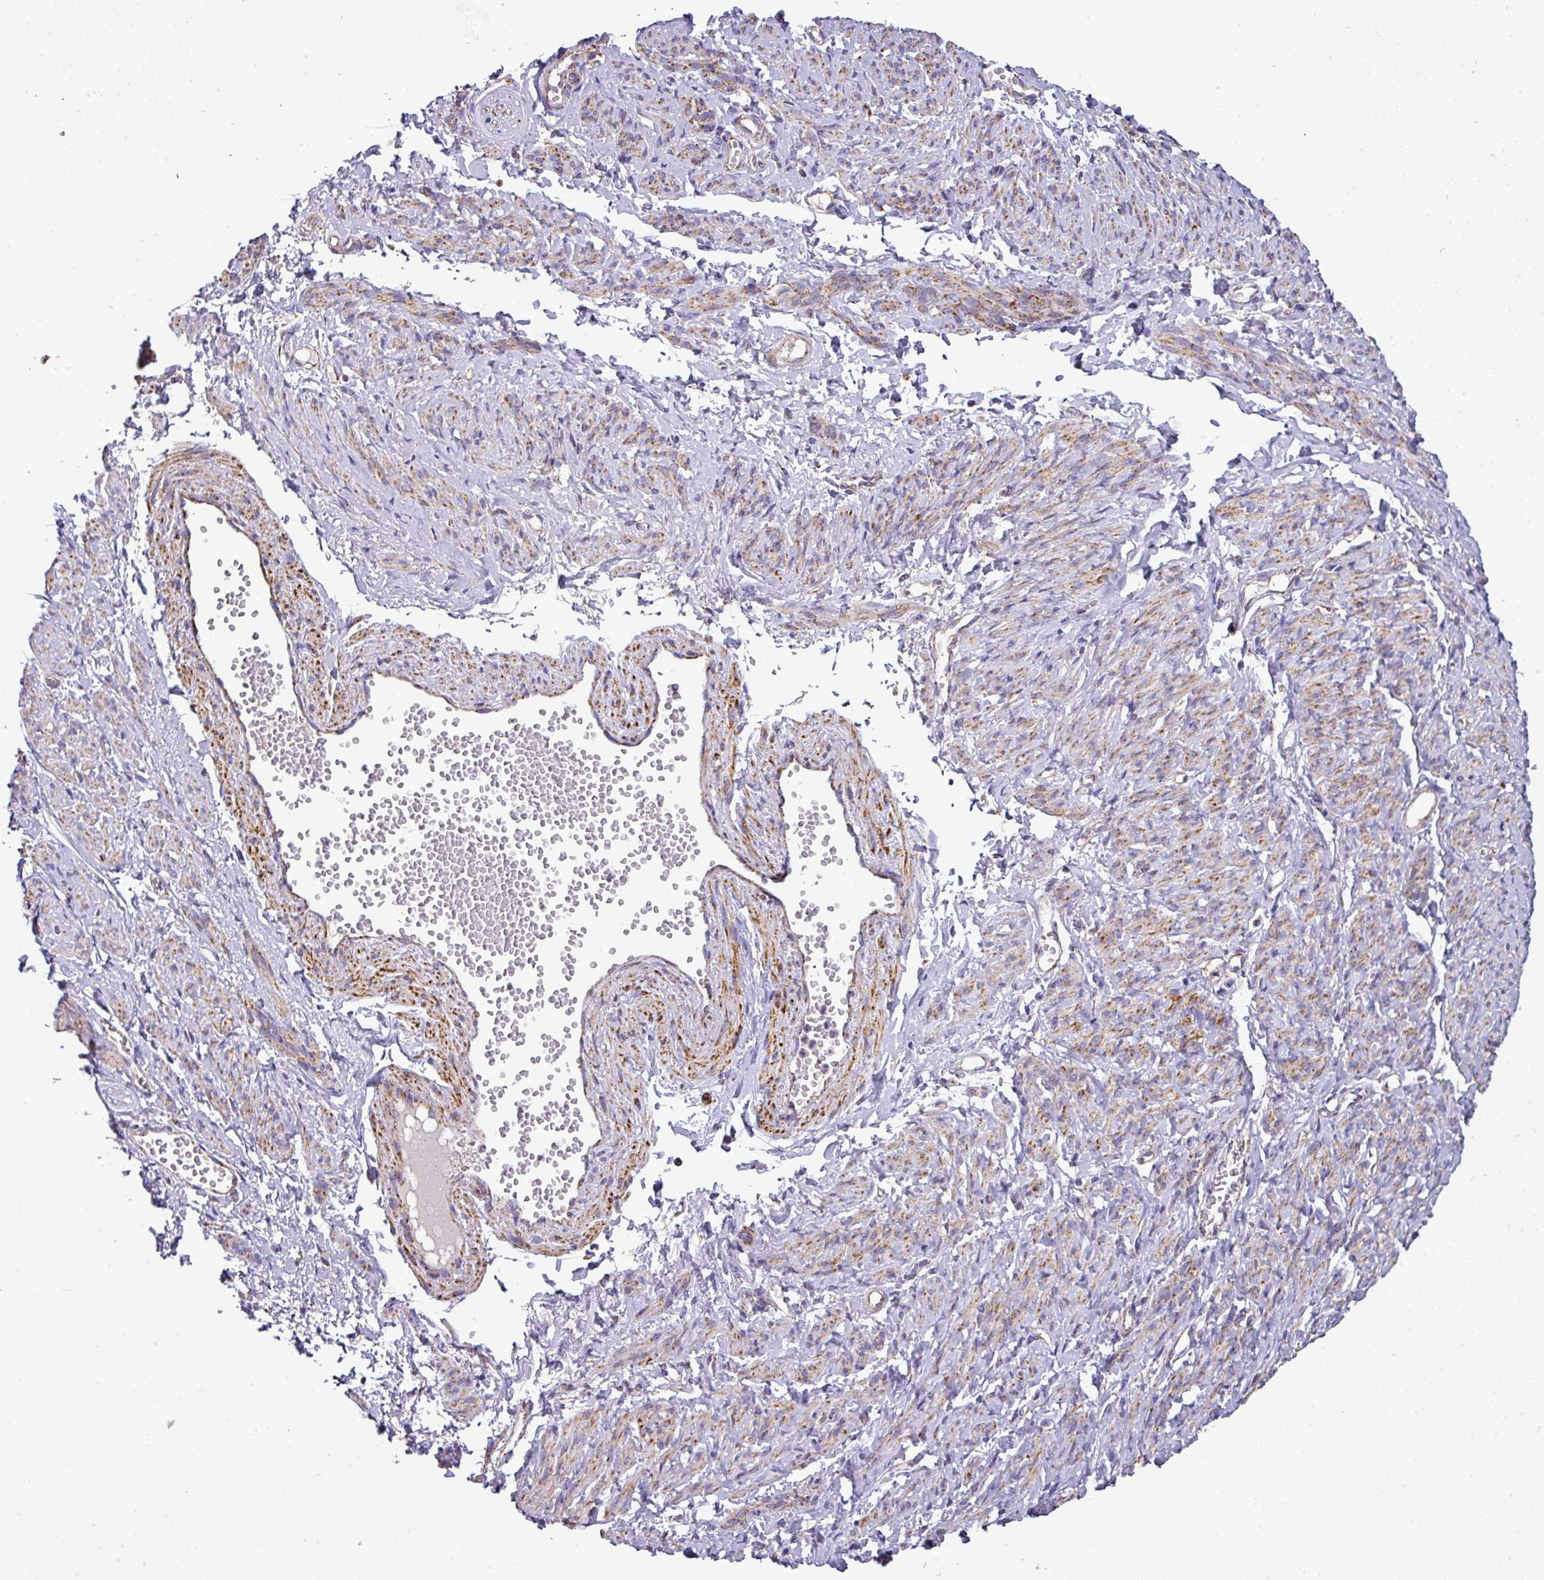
{"staining": {"intensity": "moderate", "quantity": "25%-75%", "location": "cytoplasmic/membranous"}, "tissue": "smooth muscle", "cell_type": "Smooth muscle cells", "image_type": "normal", "snomed": [{"axis": "morphology", "description": "Normal tissue, NOS"}, {"axis": "topography", "description": "Smooth muscle"}], "caption": "High-power microscopy captured an immunohistochemistry (IHC) photomicrograph of benign smooth muscle, revealing moderate cytoplasmic/membranous positivity in approximately 25%-75% of smooth muscle cells.", "gene": "UQCRFS1", "patient": {"sex": "female", "age": 65}}